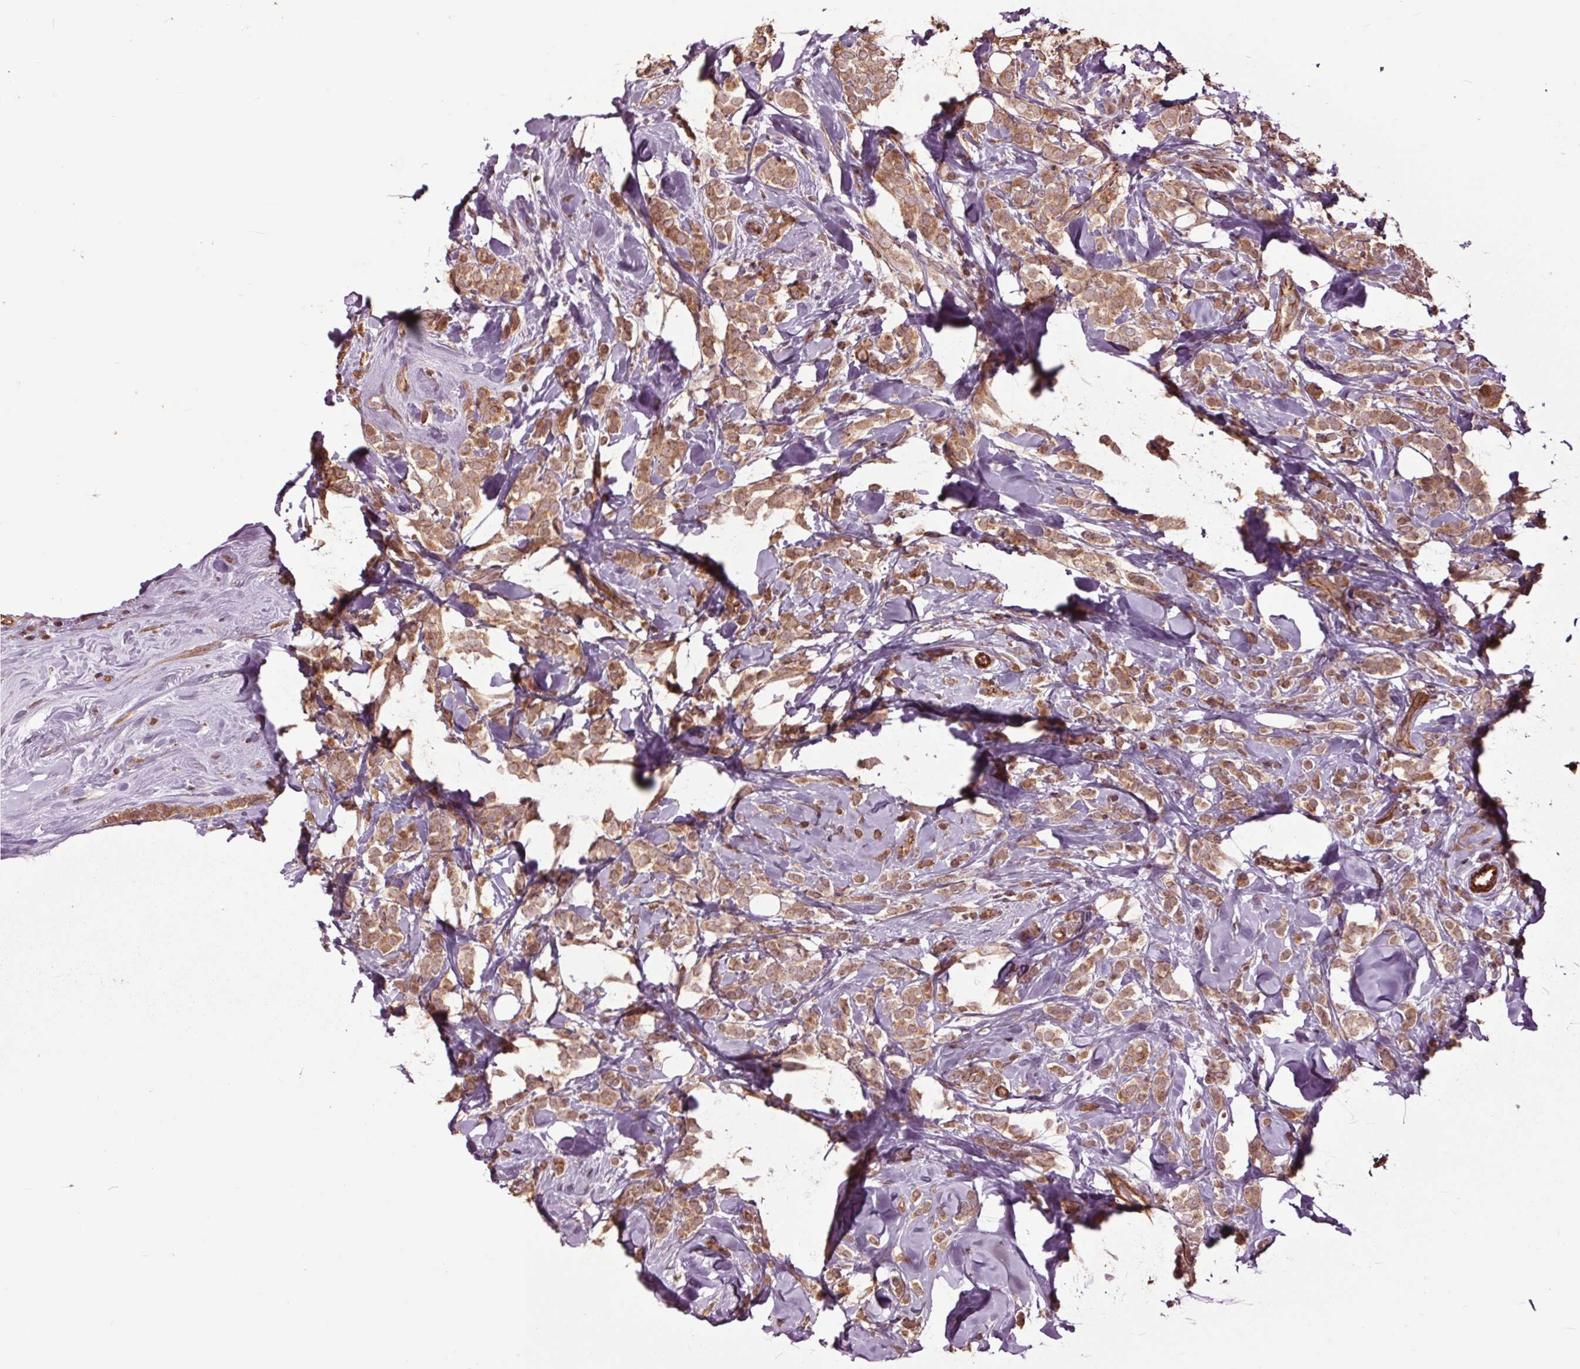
{"staining": {"intensity": "moderate", "quantity": ">75%", "location": "cytoplasmic/membranous"}, "tissue": "breast cancer", "cell_type": "Tumor cells", "image_type": "cancer", "snomed": [{"axis": "morphology", "description": "Lobular carcinoma"}, {"axis": "topography", "description": "Breast"}], "caption": "This micrograph shows IHC staining of breast lobular carcinoma, with medium moderate cytoplasmic/membranous positivity in approximately >75% of tumor cells.", "gene": "CEP95", "patient": {"sex": "female", "age": 49}}